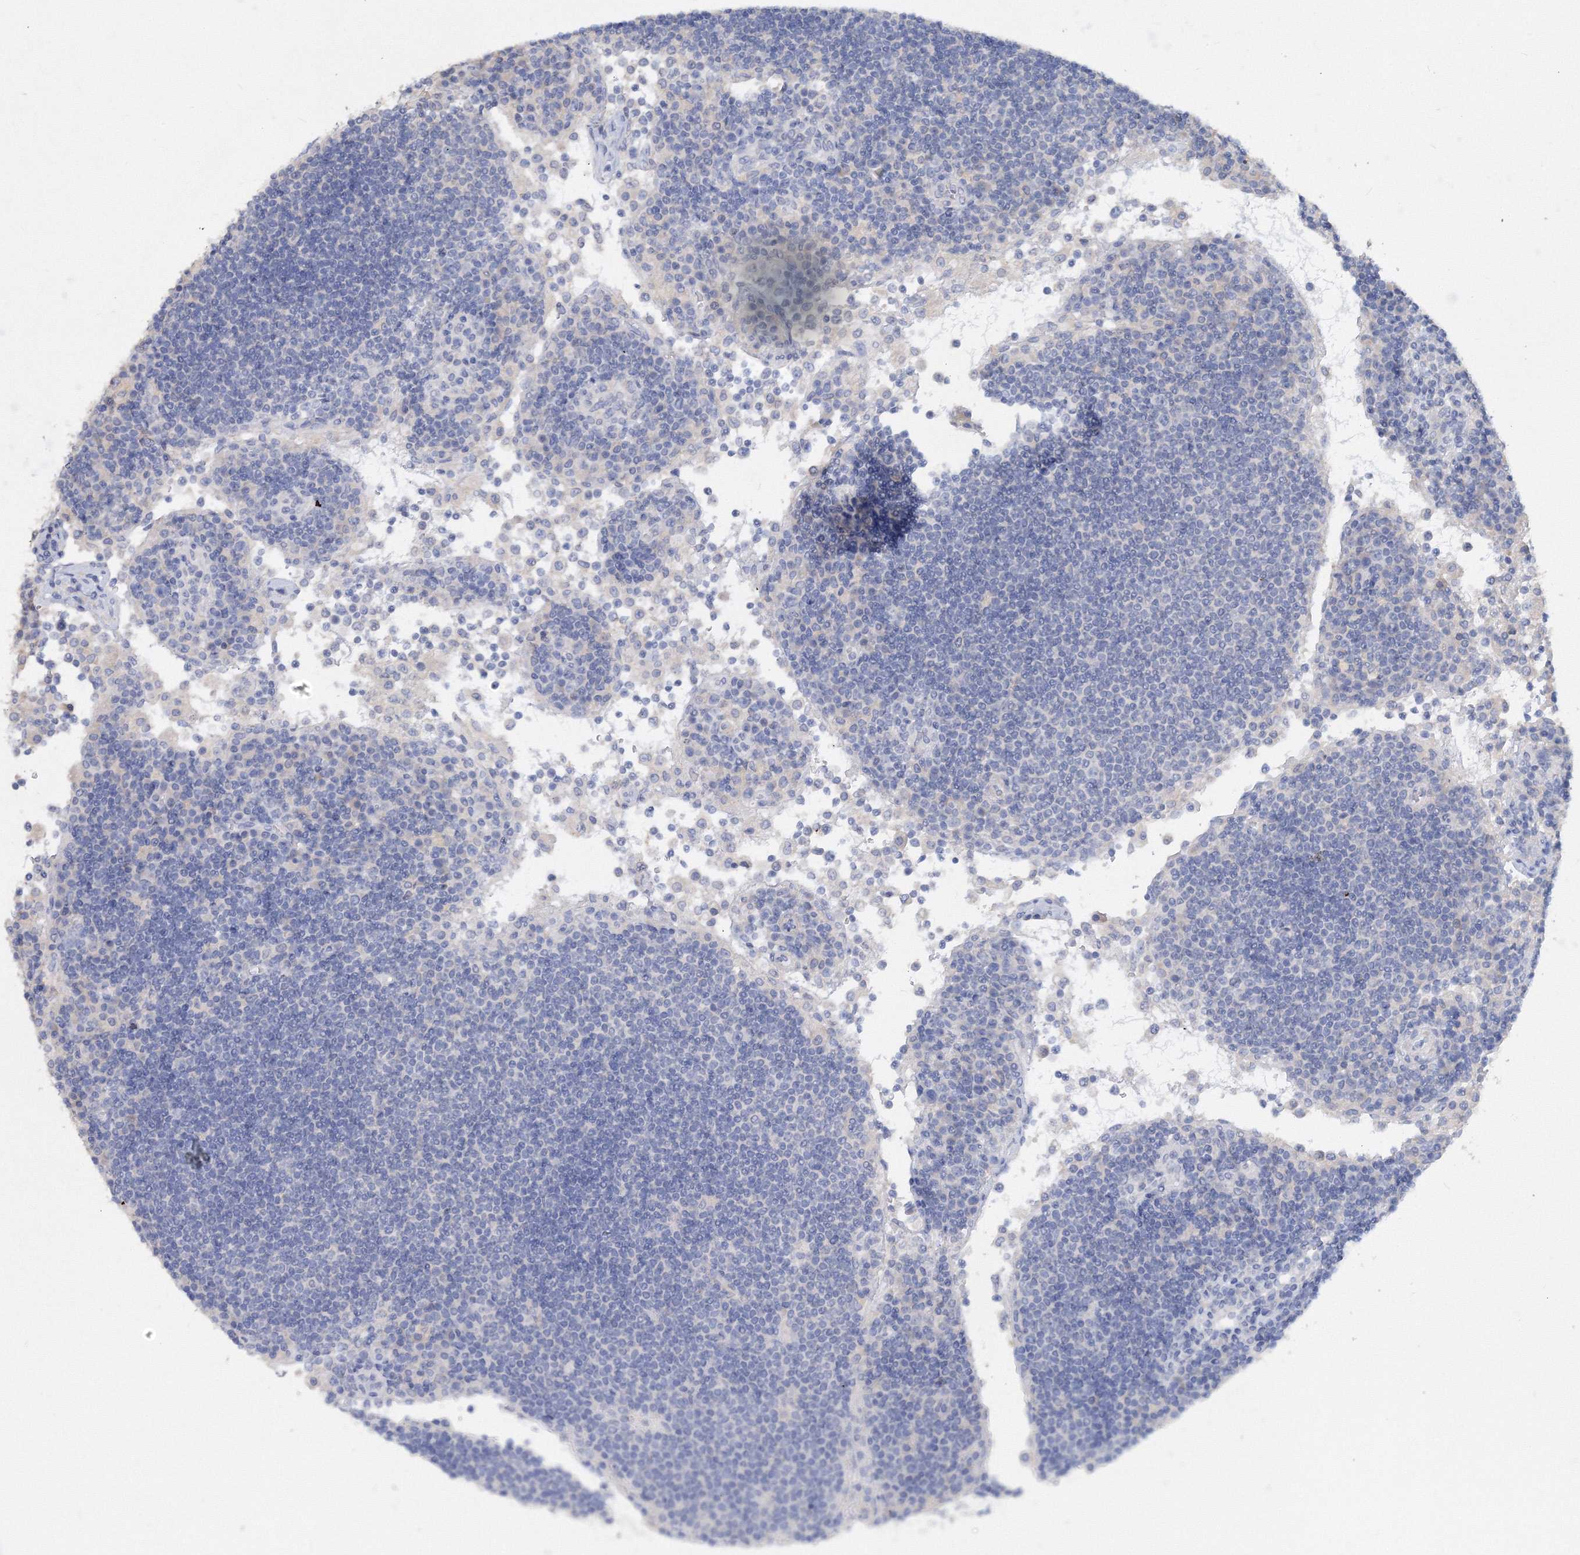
{"staining": {"intensity": "negative", "quantity": "none", "location": "none"}, "tissue": "lymph node", "cell_type": "Germinal center cells", "image_type": "normal", "snomed": [{"axis": "morphology", "description": "Normal tissue, NOS"}, {"axis": "topography", "description": "Lymph node"}], "caption": "DAB (3,3'-diaminobenzidine) immunohistochemical staining of benign human lymph node displays no significant positivity in germinal center cells.", "gene": "OSBPL6", "patient": {"sex": "female", "age": 53}}